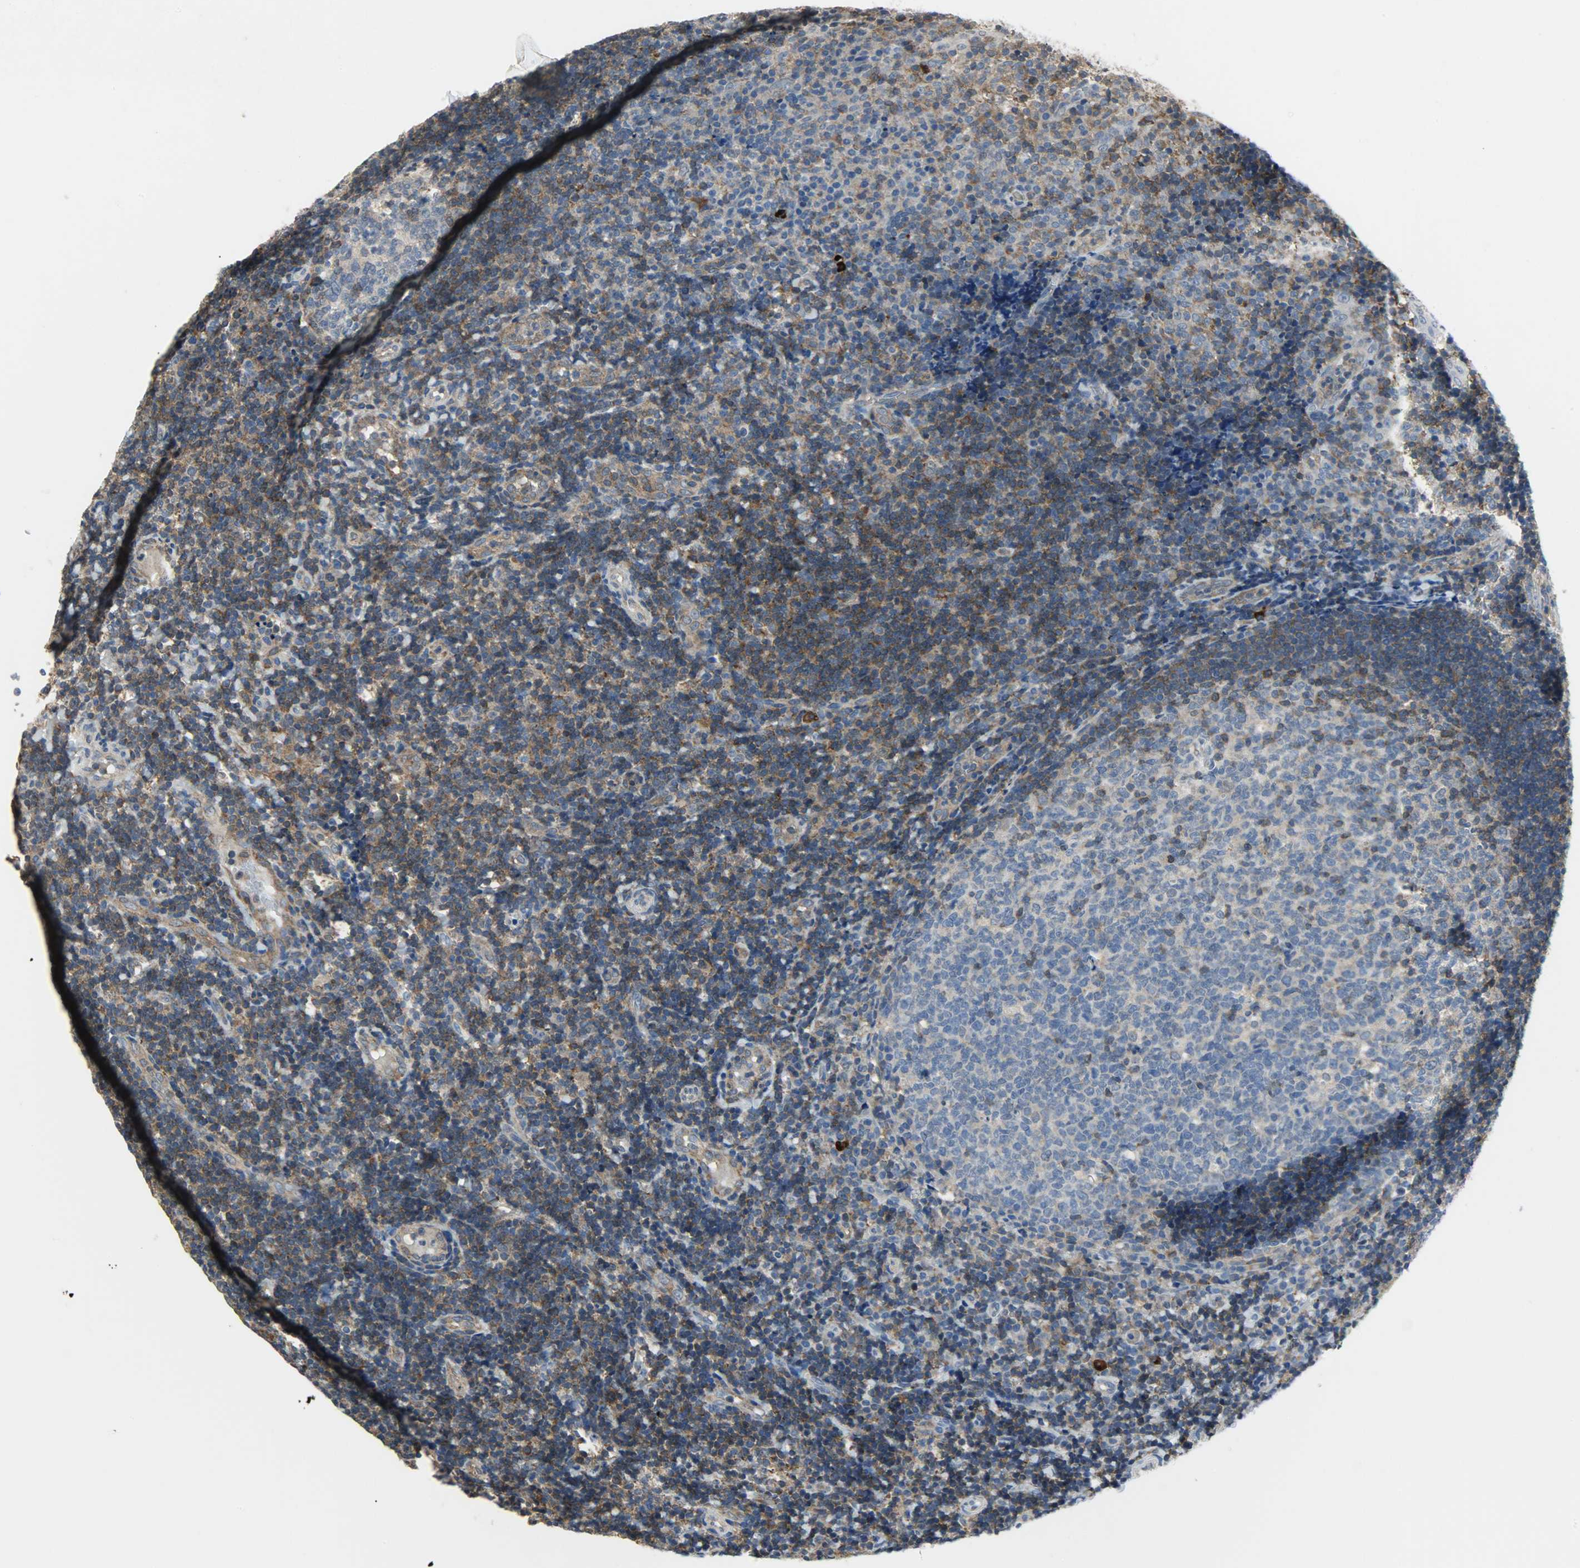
{"staining": {"intensity": "strong", "quantity": ">75%", "location": "cytoplasmic/membranous"}, "tissue": "tonsil", "cell_type": "Germinal center cells", "image_type": "normal", "snomed": [{"axis": "morphology", "description": "Normal tissue, NOS"}, {"axis": "topography", "description": "Tonsil"}], "caption": "Immunohistochemistry (IHC) (DAB) staining of unremarkable tonsil shows strong cytoplasmic/membranous protein staining in approximately >75% of germinal center cells. Using DAB (3,3'-diaminobenzidine) (brown) and hematoxylin (blue) stains, captured at high magnification using brightfield microscopy.", "gene": "TRIM21", "patient": {"sex": "female", "age": 40}}